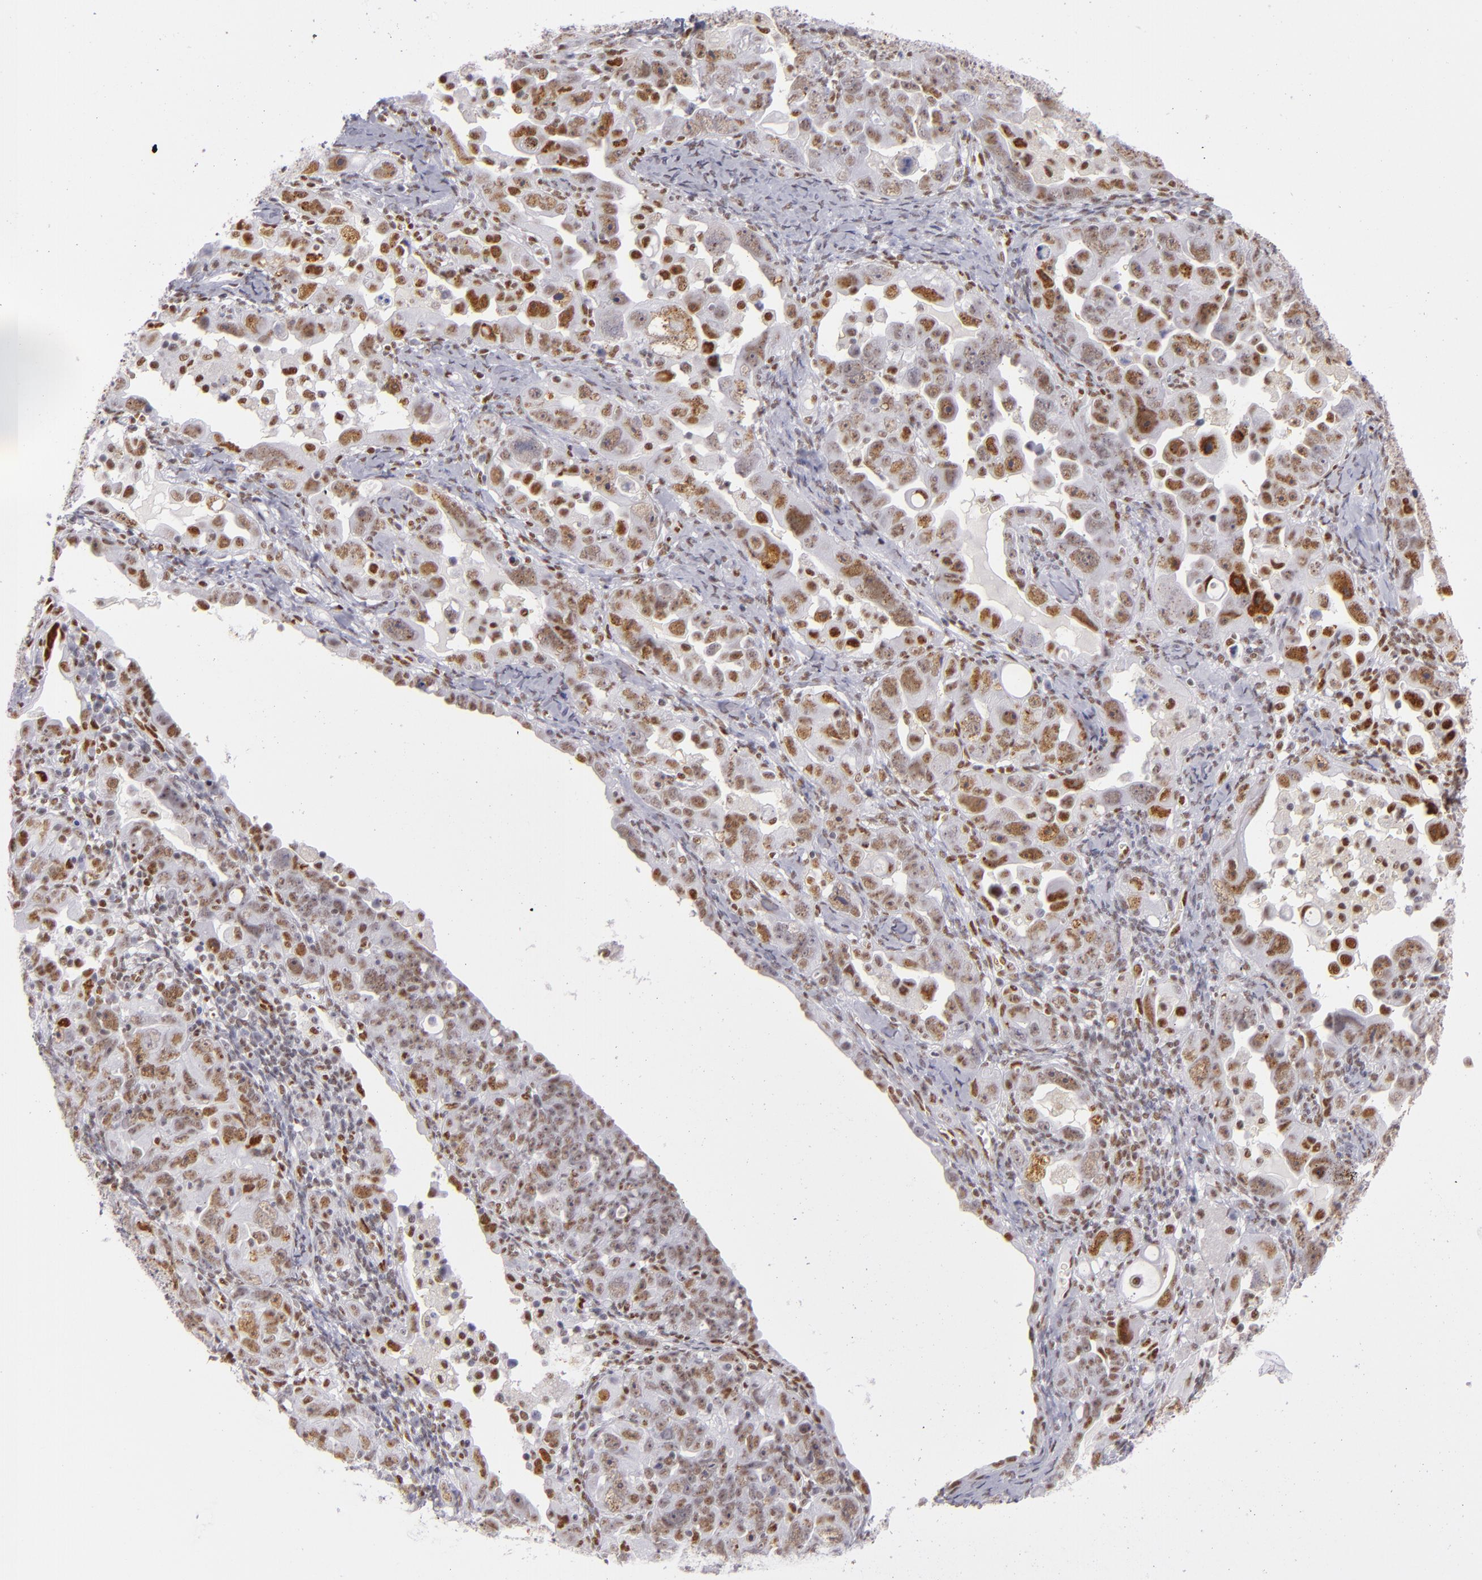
{"staining": {"intensity": "moderate", "quantity": "25%-75%", "location": "nuclear"}, "tissue": "ovarian cancer", "cell_type": "Tumor cells", "image_type": "cancer", "snomed": [{"axis": "morphology", "description": "Cystadenocarcinoma, serous, NOS"}, {"axis": "topography", "description": "Ovary"}], "caption": "IHC of human serous cystadenocarcinoma (ovarian) reveals medium levels of moderate nuclear positivity in about 25%-75% of tumor cells. Immunohistochemistry stains the protein in brown and the nuclei are stained blue.", "gene": "TOP3A", "patient": {"sex": "female", "age": 66}}